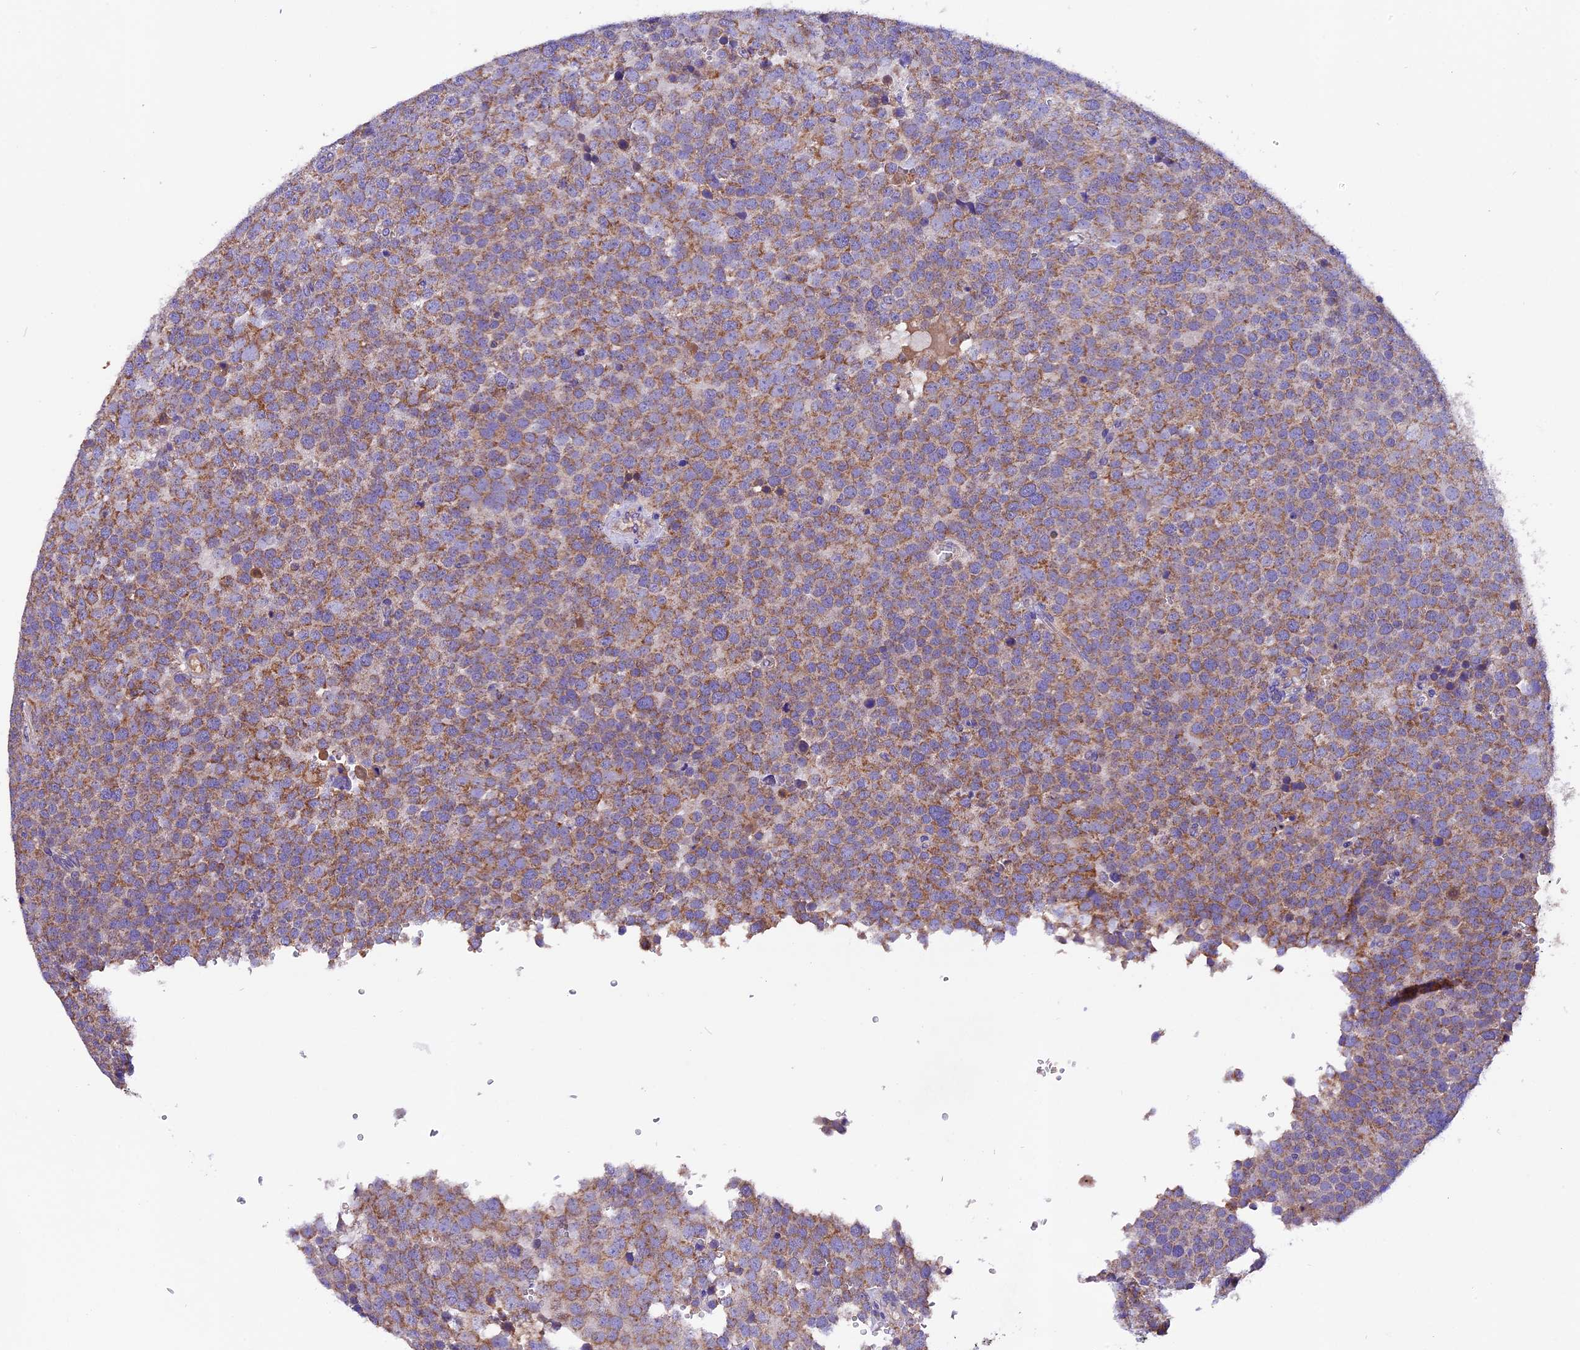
{"staining": {"intensity": "moderate", "quantity": ">75%", "location": "cytoplasmic/membranous"}, "tissue": "testis cancer", "cell_type": "Tumor cells", "image_type": "cancer", "snomed": [{"axis": "morphology", "description": "Seminoma, NOS"}, {"axis": "topography", "description": "Testis"}], "caption": "Immunohistochemistry (IHC) micrograph of human testis seminoma stained for a protein (brown), which demonstrates medium levels of moderate cytoplasmic/membranous expression in approximately >75% of tumor cells.", "gene": "SIX5", "patient": {"sex": "male", "age": 71}}